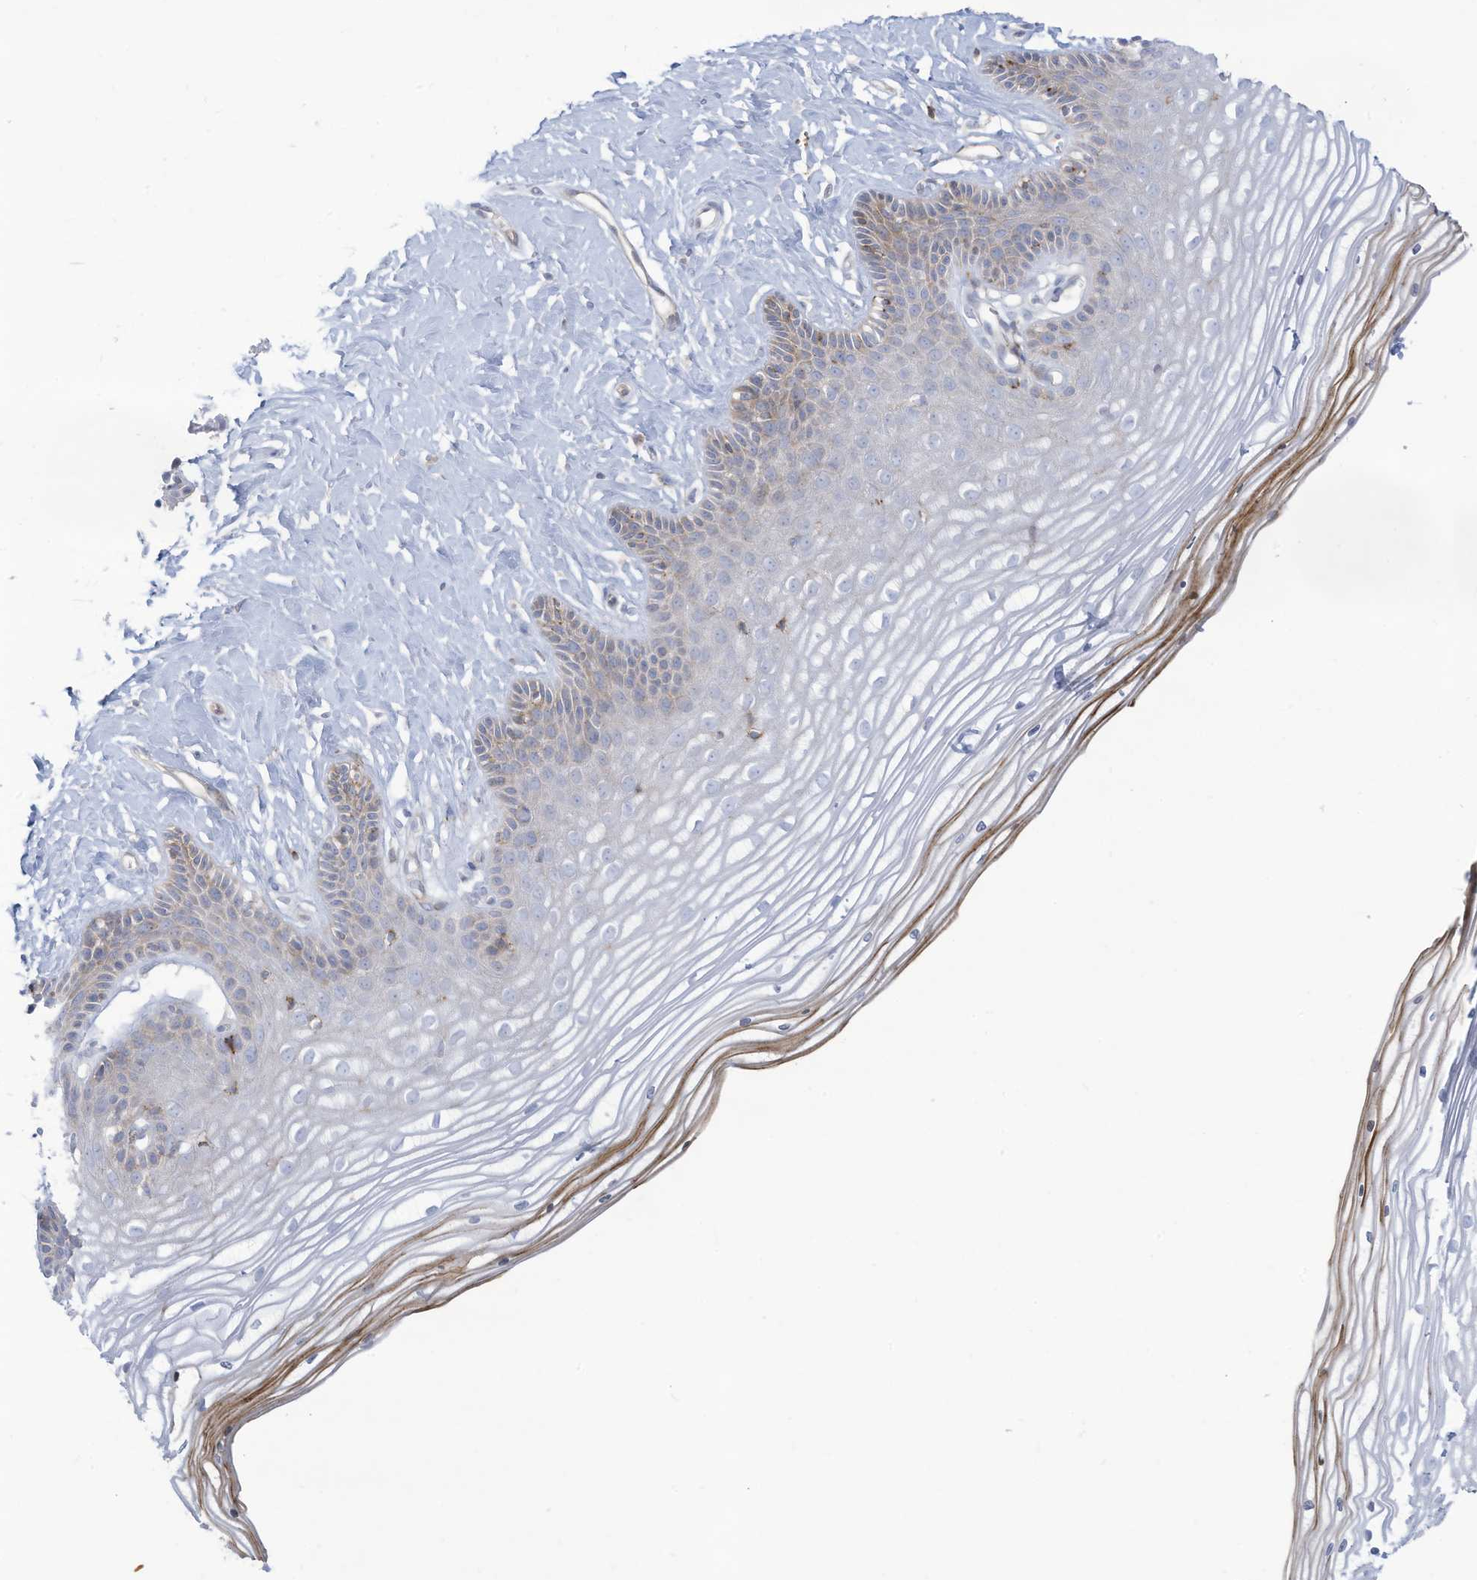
{"staining": {"intensity": "weak", "quantity": "<25%", "location": "cytoplasmic/membranous"}, "tissue": "vagina", "cell_type": "Squamous epithelial cells", "image_type": "normal", "snomed": [{"axis": "morphology", "description": "Normal tissue, NOS"}, {"axis": "topography", "description": "Vagina"}, {"axis": "topography", "description": "Cervix"}], "caption": "IHC image of normal vagina: human vagina stained with DAB (3,3'-diaminobenzidine) exhibits no significant protein expression in squamous epithelial cells. (DAB (3,3'-diaminobenzidine) IHC with hematoxylin counter stain).", "gene": "THNSL2", "patient": {"sex": "female", "age": 40}}